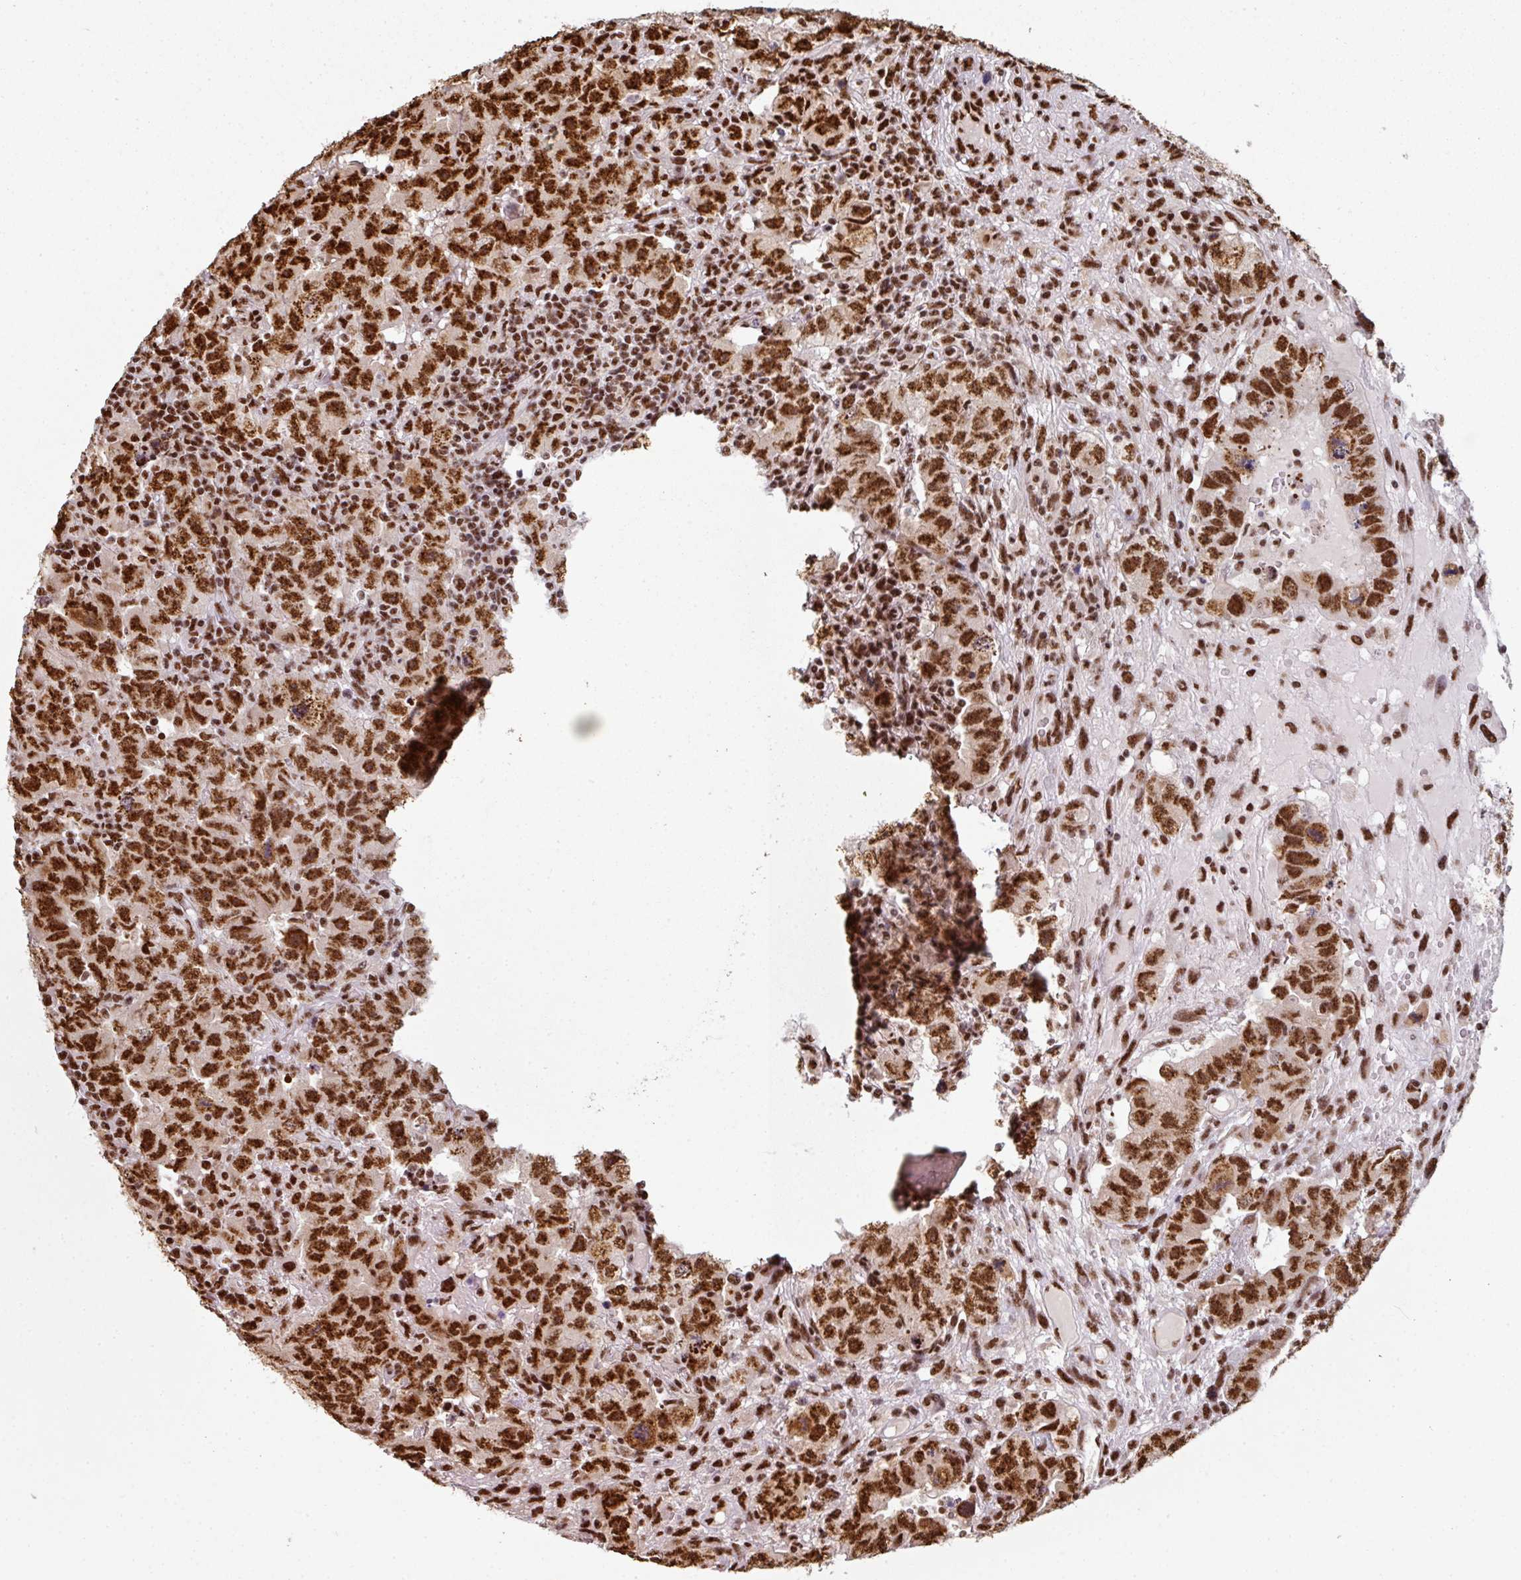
{"staining": {"intensity": "strong", "quantity": ">75%", "location": "nuclear"}, "tissue": "testis cancer", "cell_type": "Tumor cells", "image_type": "cancer", "snomed": [{"axis": "morphology", "description": "Carcinoma, Embryonal, NOS"}, {"axis": "topography", "description": "Testis"}], "caption": "Embryonal carcinoma (testis) was stained to show a protein in brown. There is high levels of strong nuclear positivity in about >75% of tumor cells.", "gene": "SIK3", "patient": {"sex": "male", "age": 24}}